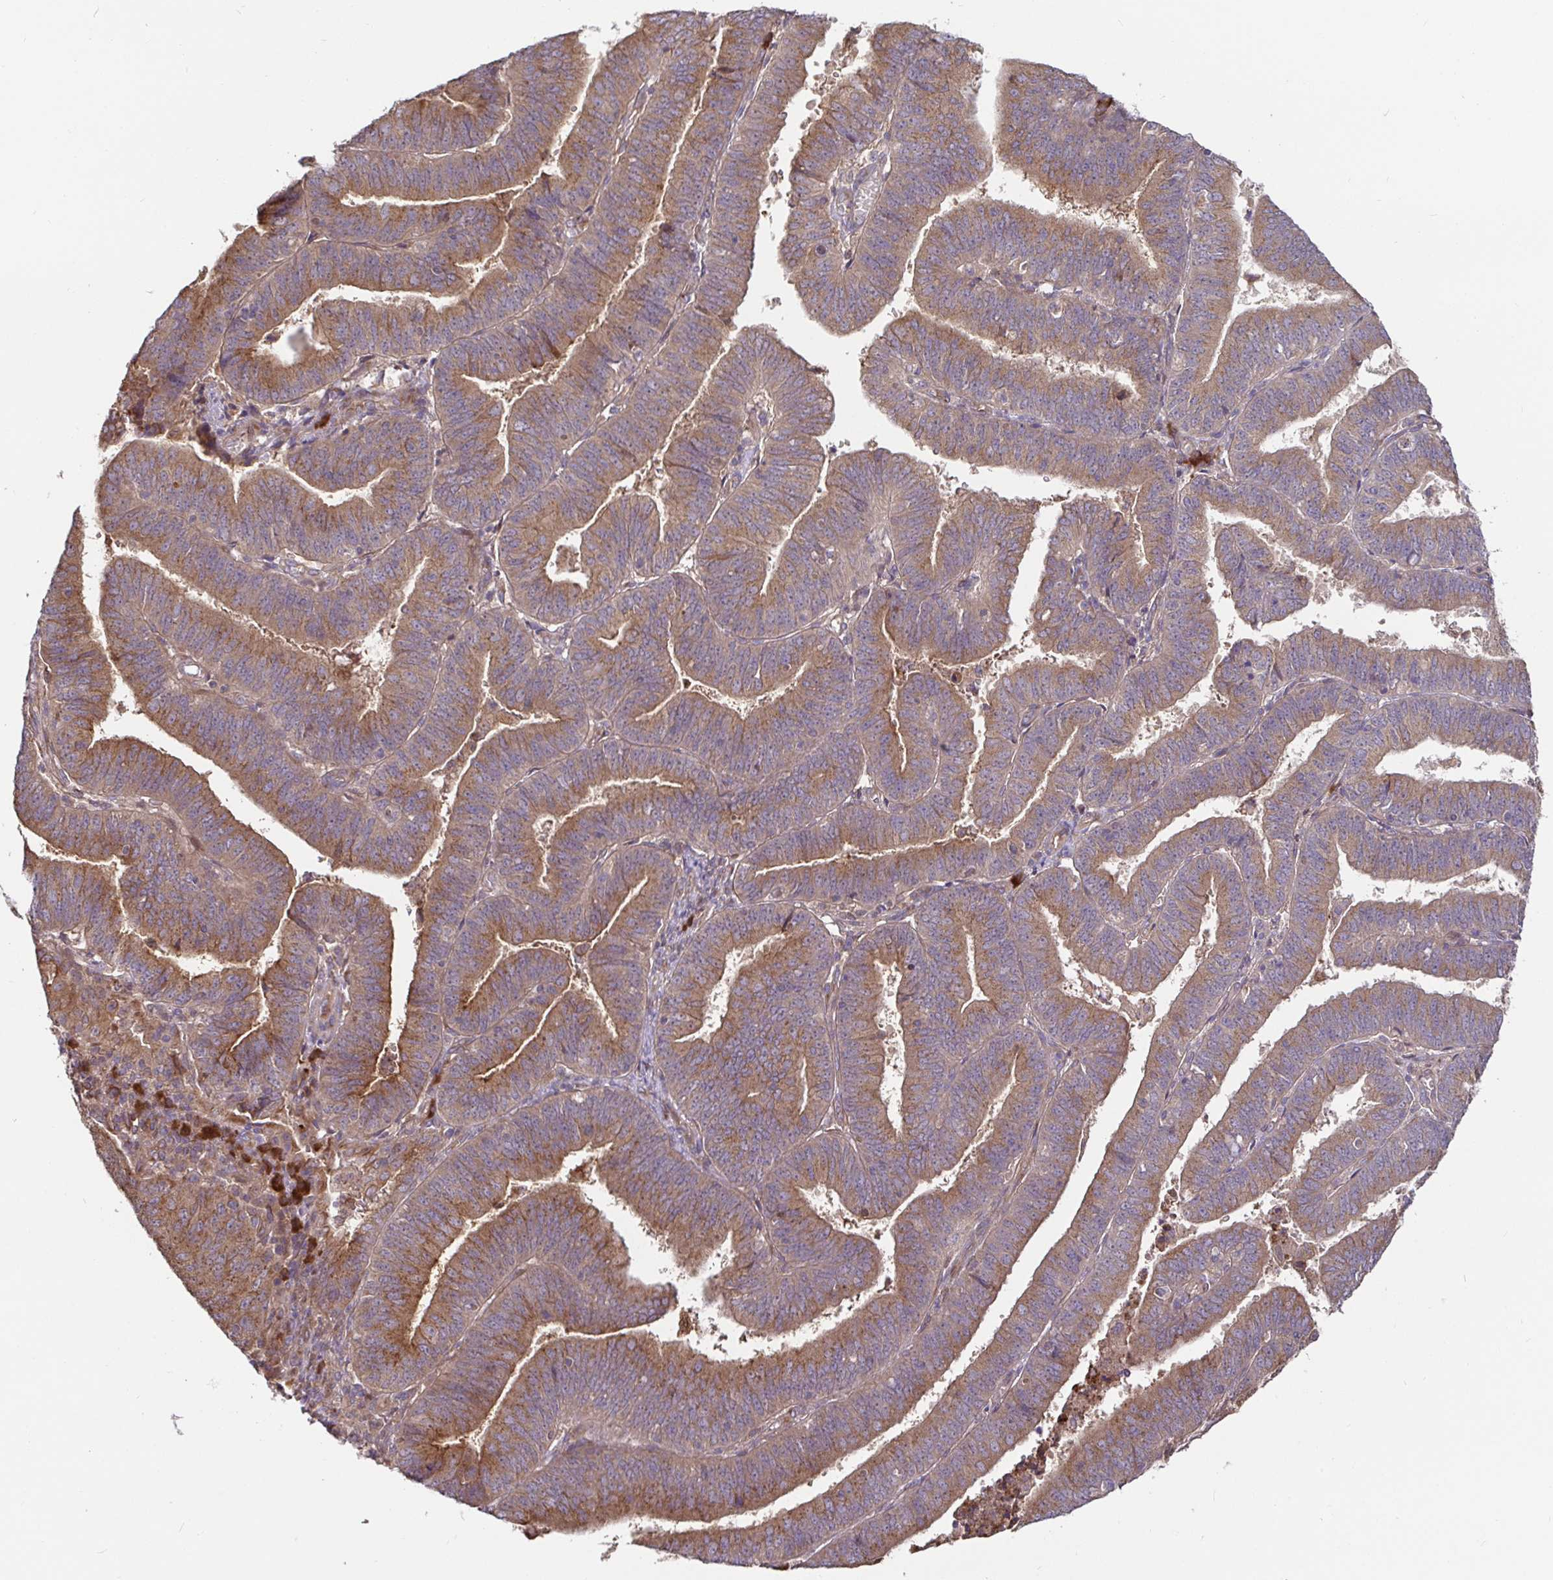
{"staining": {"intensity": "moderate", "quantity": ">75%", "location": "cytoplasmic/membranous"}, "tissue": "endometrial cancer", "cell_type": "Tumor cells", "image_type": "cancer", "snomed": [{"axis": "morphology", "description": "Adenocarcinoma, NOS"}, {"axis": "topography", "description": "Endometrium"}], "caption": "A photomicrograph of endometrial cancer (adenocarcinoma) stained for a protein exhibits moderate cytoplasmic/membranous brown staining in tumor cells.", "gene": "ELP1", "patient": {"sex": "female", "age": 82}}